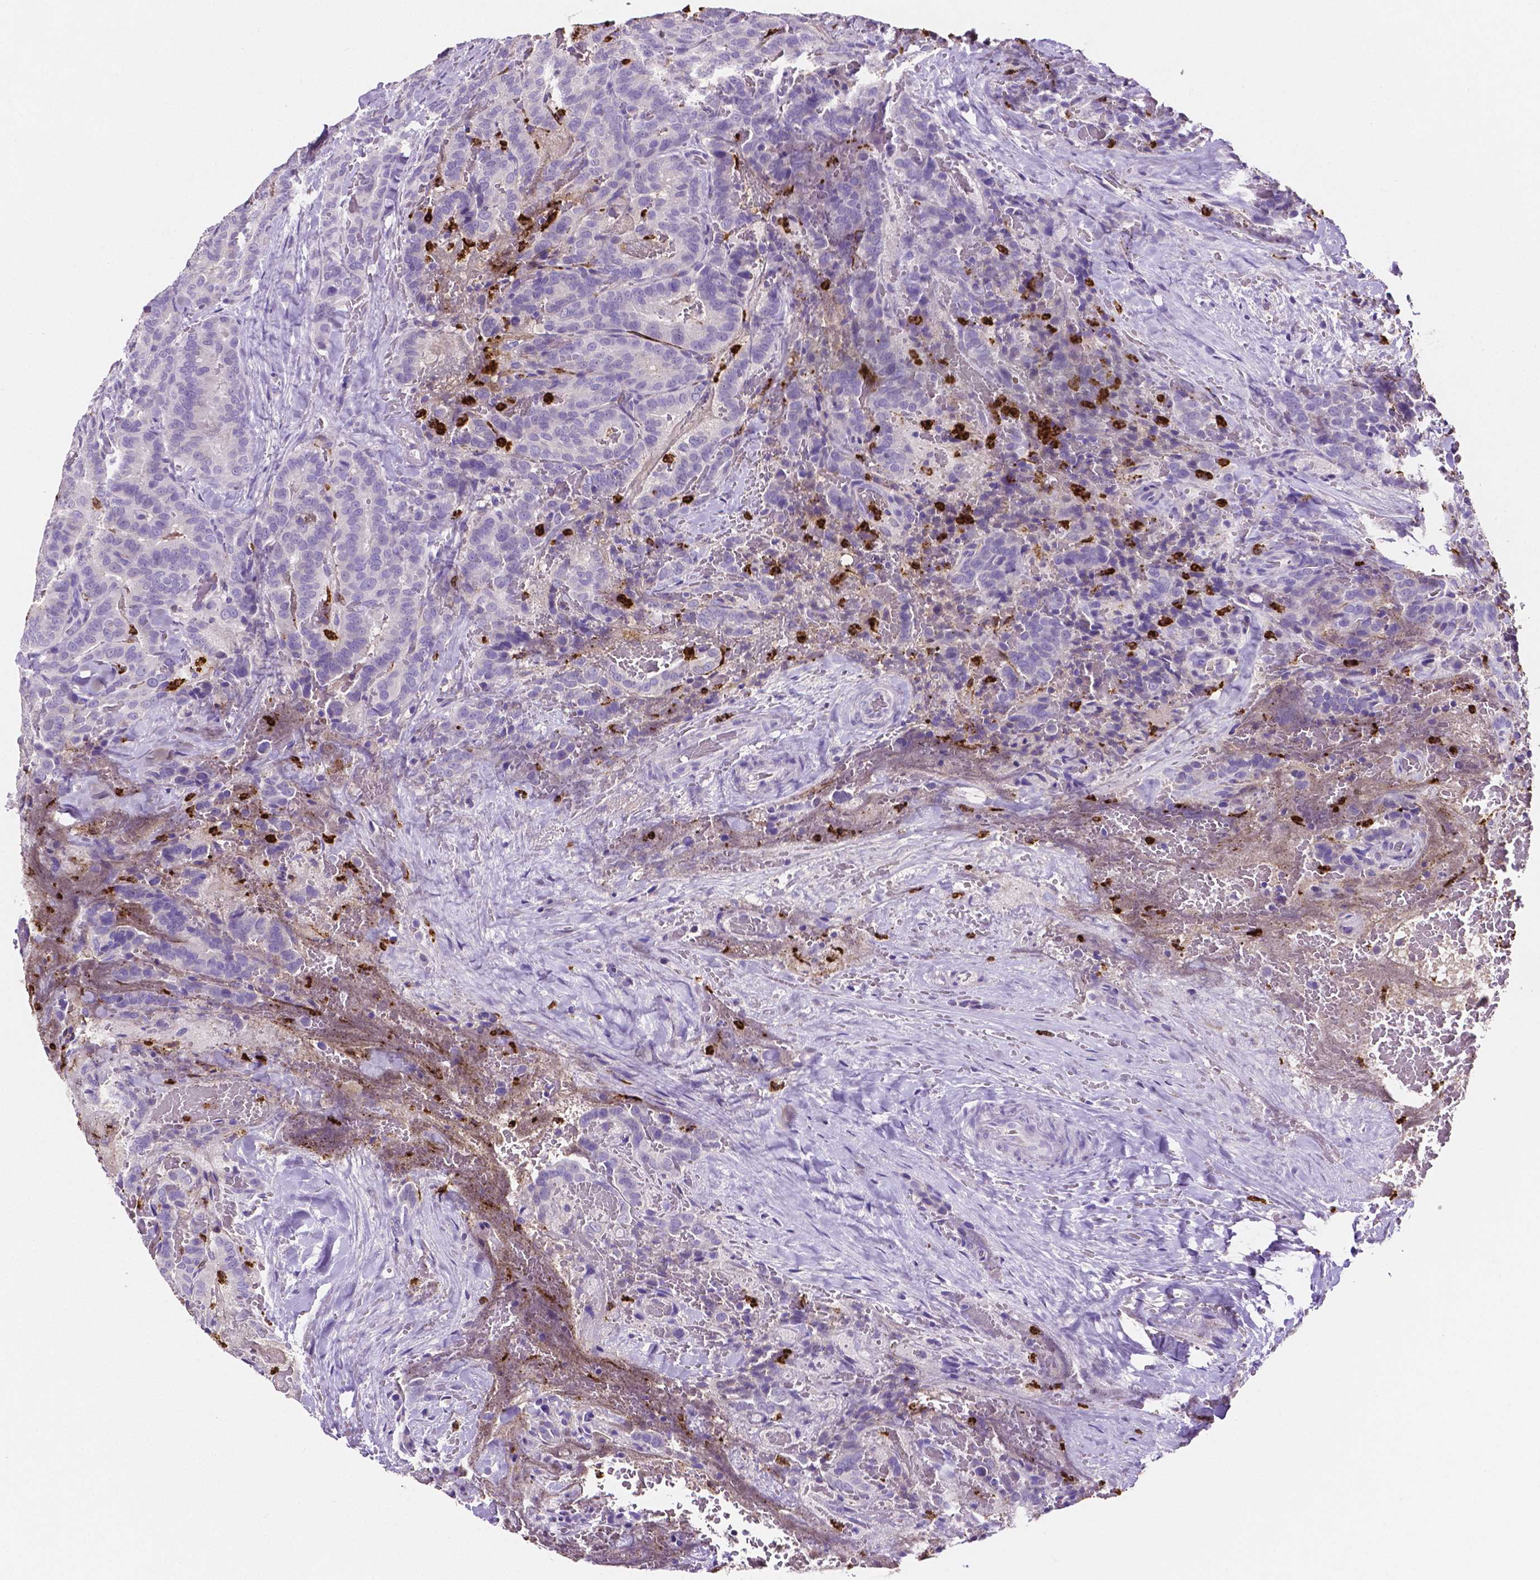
{"staining": {"intensity": "negative", "quantity": "none", "location": "none"}, "tissue": "thyroid cancer", "cell_type": "Tumor cells", "image_type": "cancer", "snomed": [{"axis": "morphology", "description": "Papillary adenocarcinoma, NOS"}, {"axis": "topography", "description": "Thyroid gland"}], "caption": "Human thyroid cancer (papillary adenocarcinoma) stained for a protein using IHC reveals no staining in tumor cells.", "gene": "MMP9", "patient": {"sex": "male", "age": 61}}